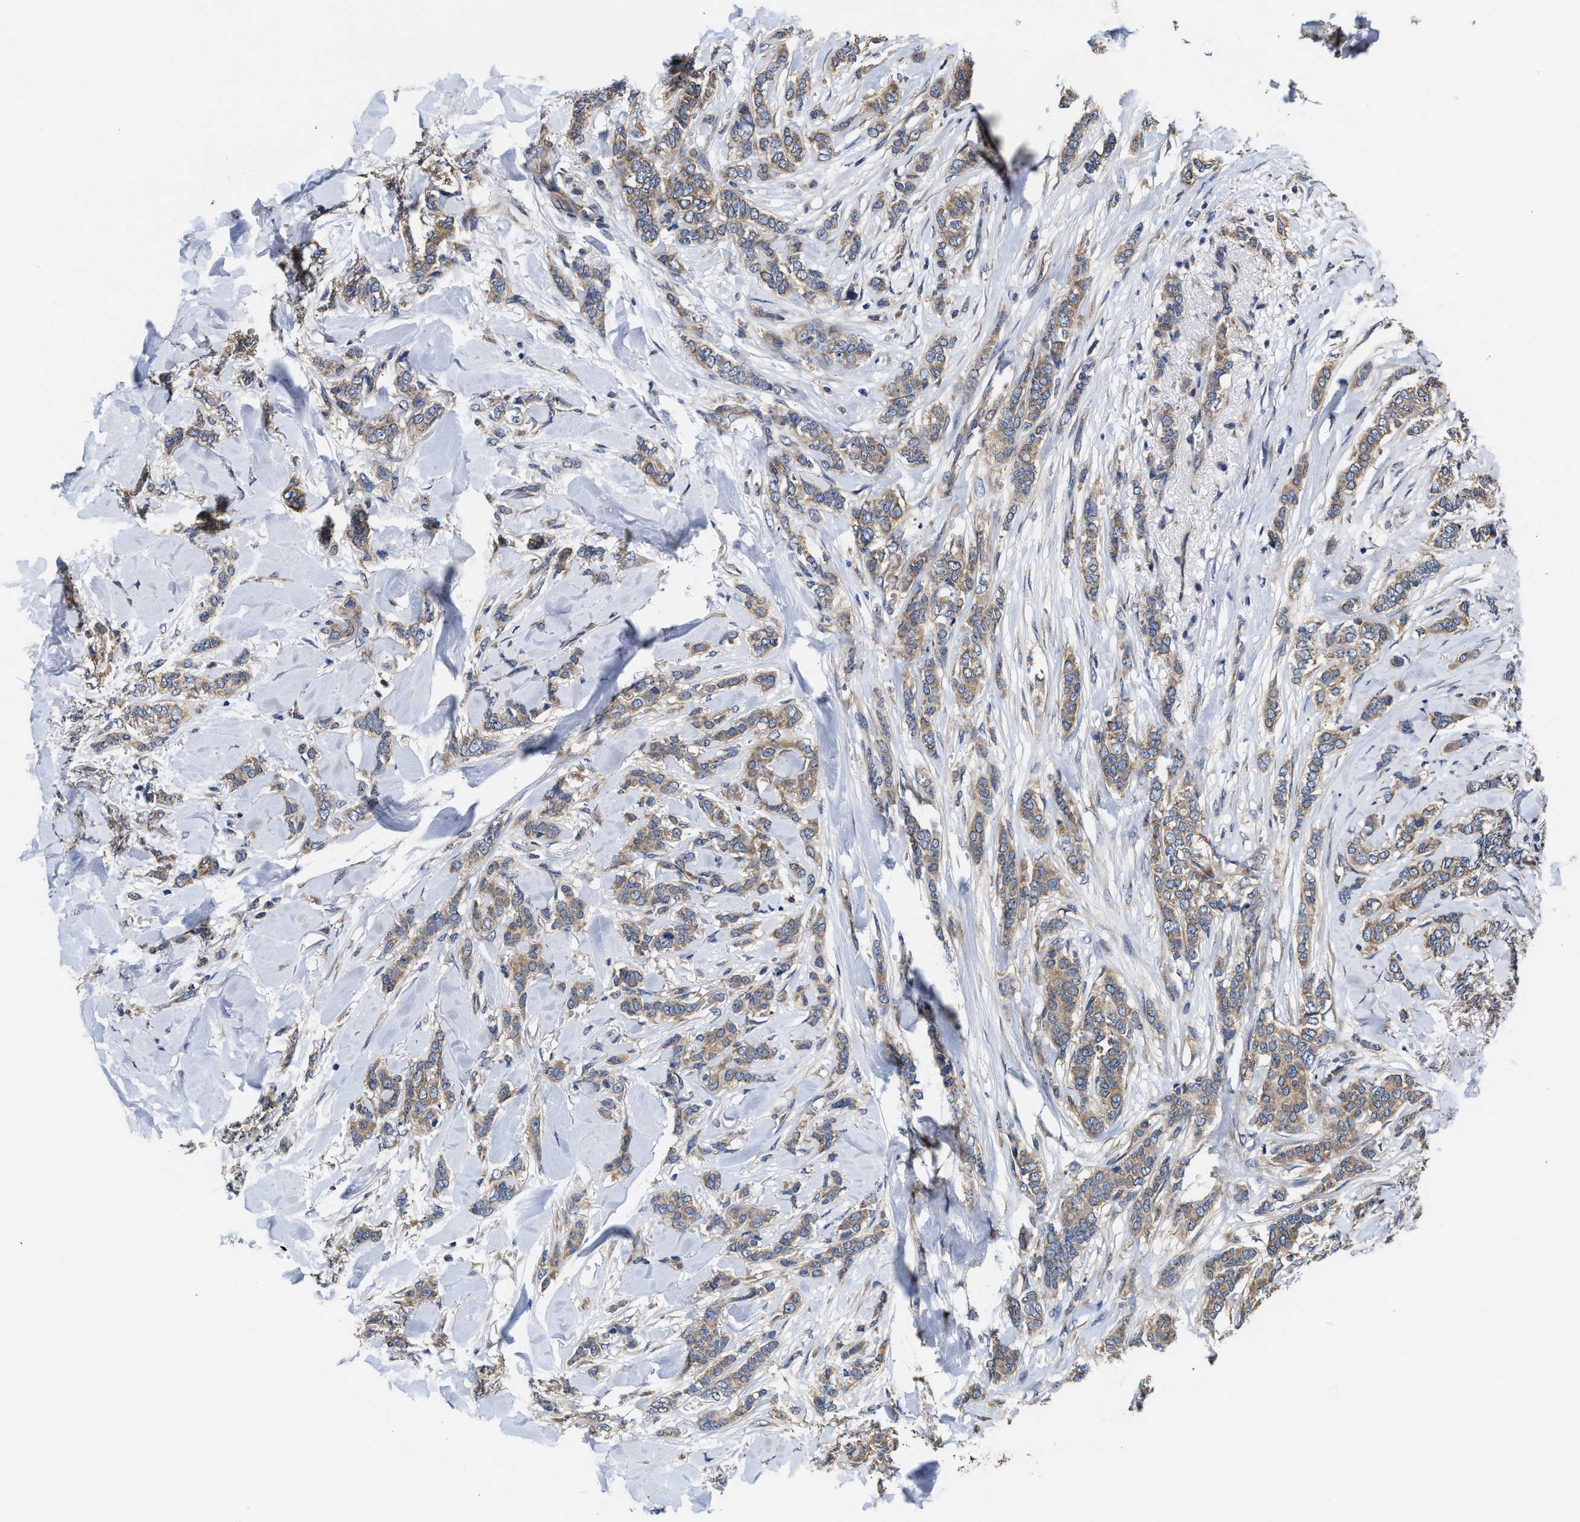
{"staining": {"intensity": "weak", "quantity": ">75%", "location": "cytoplasmic/membranous"}, "tissue": "breast cancer", "cell_type": "Tumor cells", "image_type": "cancer", "snomed": [{"axis": "morphology", "description": "Lobular carcinoma"}, {"axis": "topography", "description": "Skin"}, {"axis": "topography", "description": "Breast"}], "caption": "Lobular carcinoma (breast) was stained to show a protein in brown. There is low levels of weak cytoplasmic/membranous positivity in approximately >75% of tumor cells. (DAB IHC, brown staining for protein, blue staining for nuclei).", "gene": "TRAF6", "patient": {"sex": "female", "age": 46}}